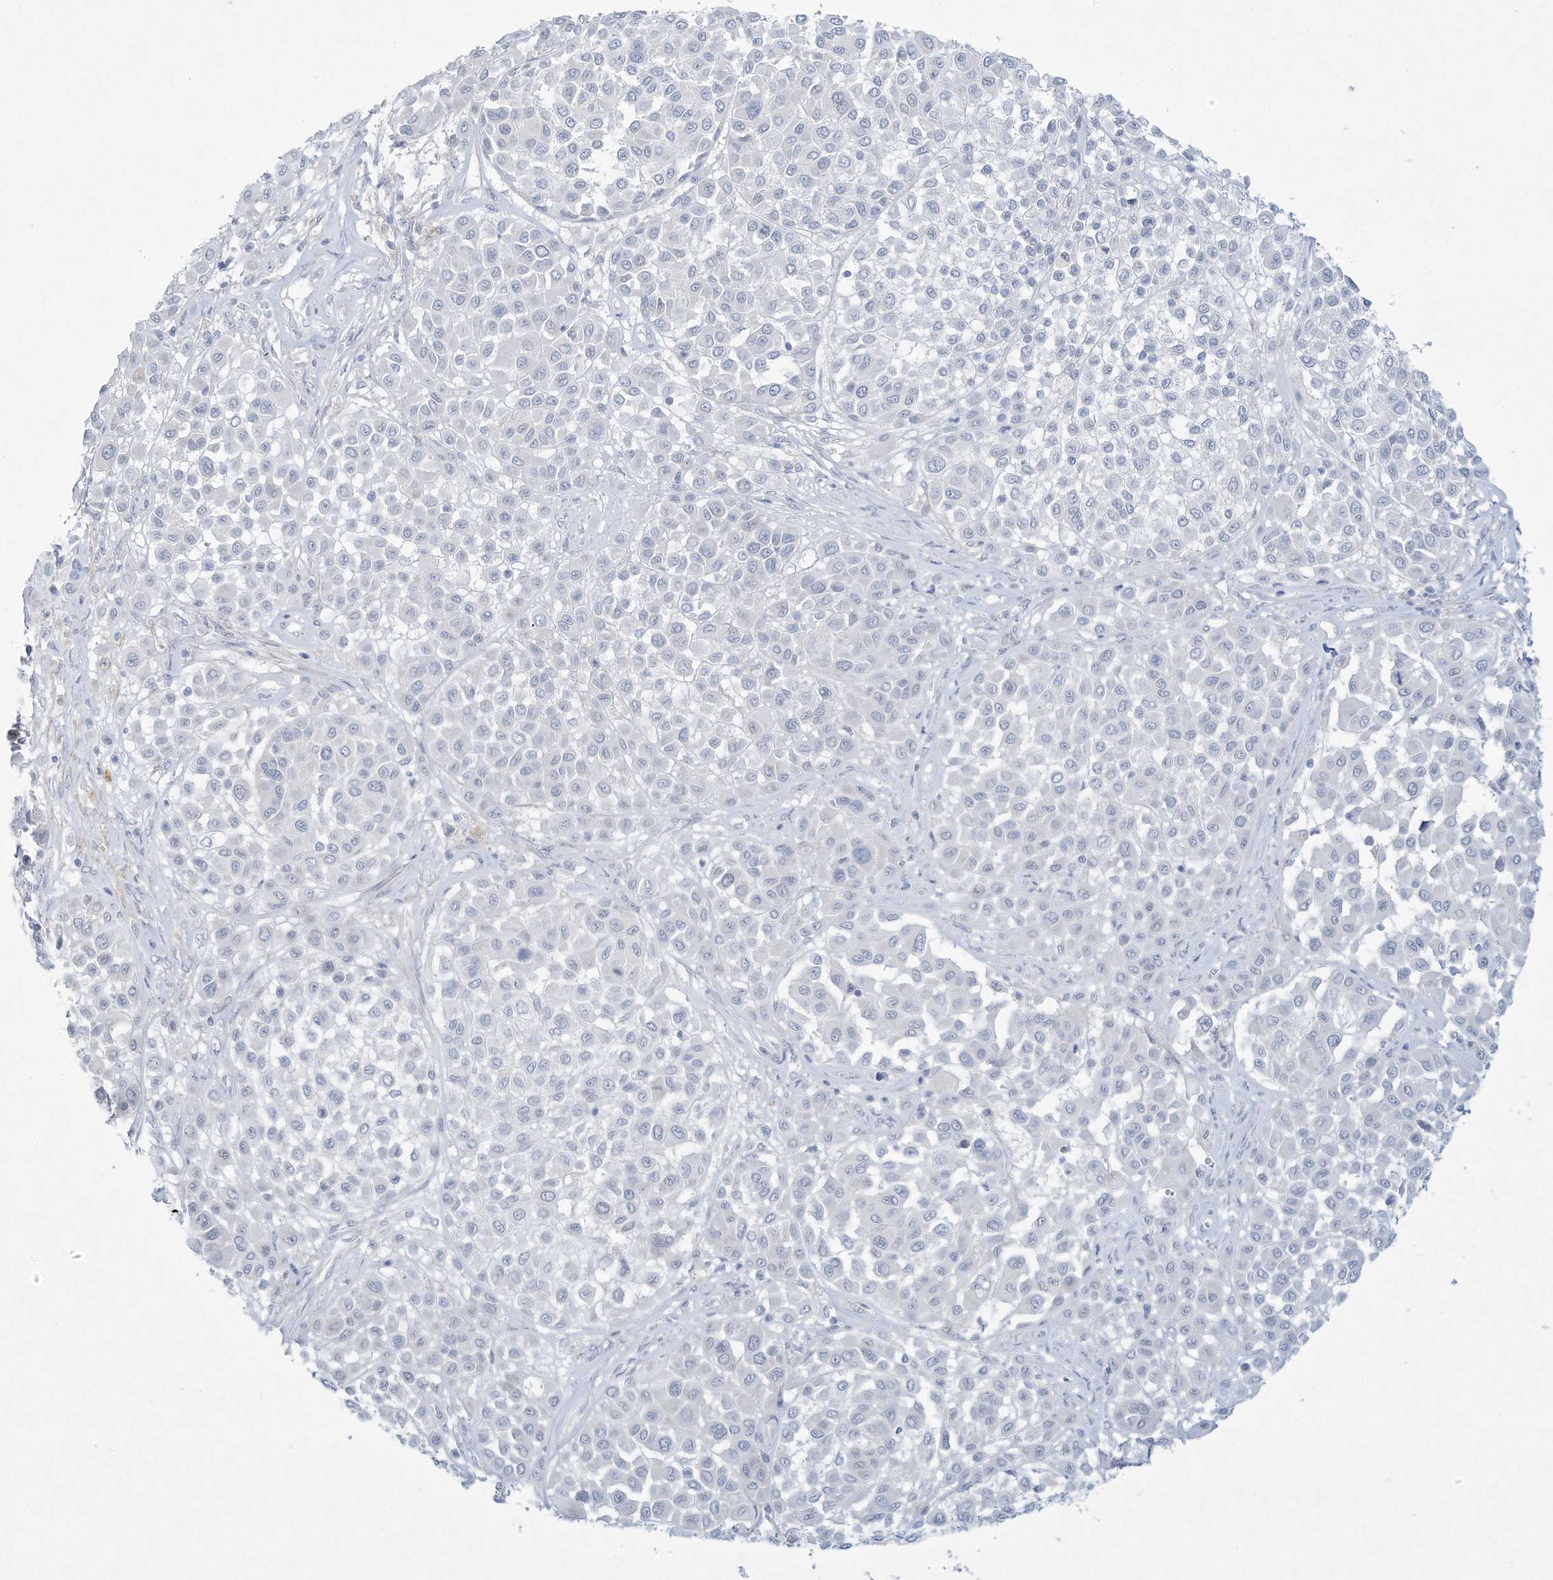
{"staining": {"intensity": "negative", "quantity": "none", "location": "none"}, "tissue": "melanoma", "cell_type": "Tumor cells", "image_type": "cancer", "snomed": [{"axis": "morphology", "description": "Malignant melanoma, Metastatic site"}, {"axis": "topography", "description": "Soft tissue"}], "caption": "Histopathology image shows no significant protein staining in tumor cells of malignant melanoma (metastatic site).", "gene": "PAX6", "patient": {"sex": "male", "age": 41}}